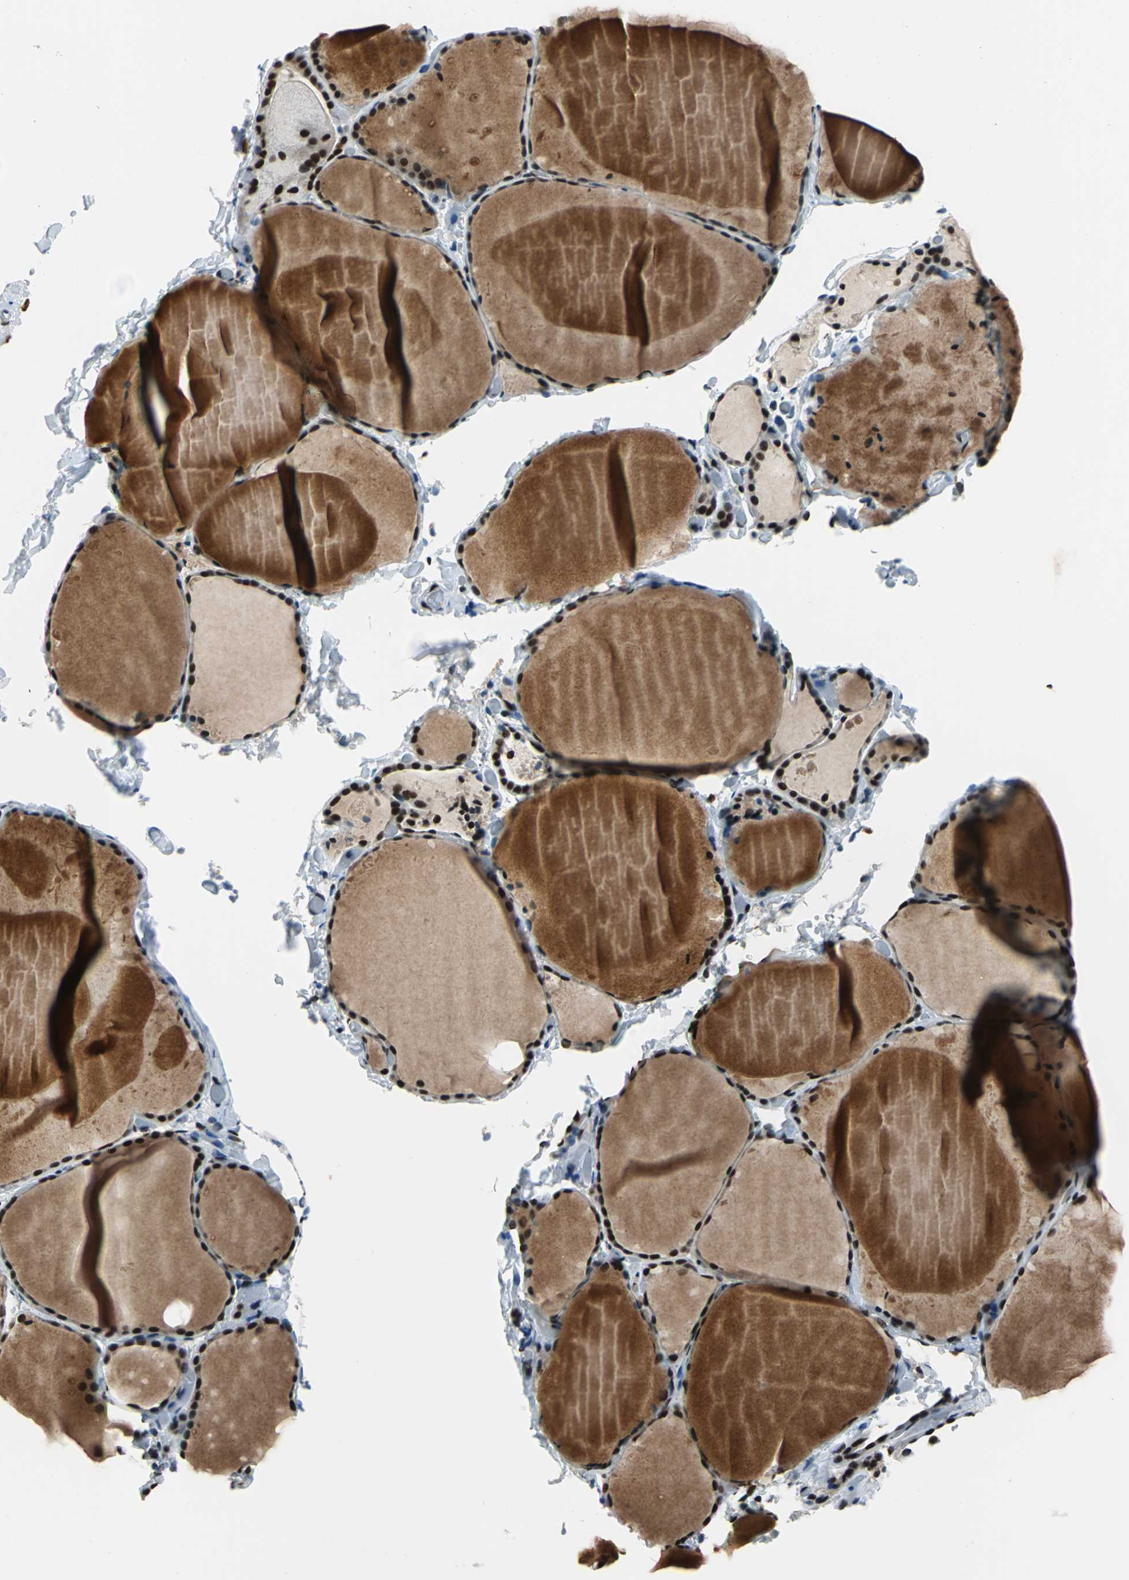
{"staining": {"intensity": "strong", "quantity": ">75%", "location": "nuclear"}, "tissue": "thyroid gland", "cell_type": "Glandular cells", "image_type": "normal", "snomed": [{"axis": "morphology", "description": "Normal tissue, NOS"}, {"axis": "topography", "description": "Thyroid gland"}], "caption": "The micrograph reveals staining of normal thyroid gland, revealing strong nuclear protein positivity (brown color) within glandular cells.", "gene": "BCLAF1", "patient": {"sex": "female", "age": 22}}